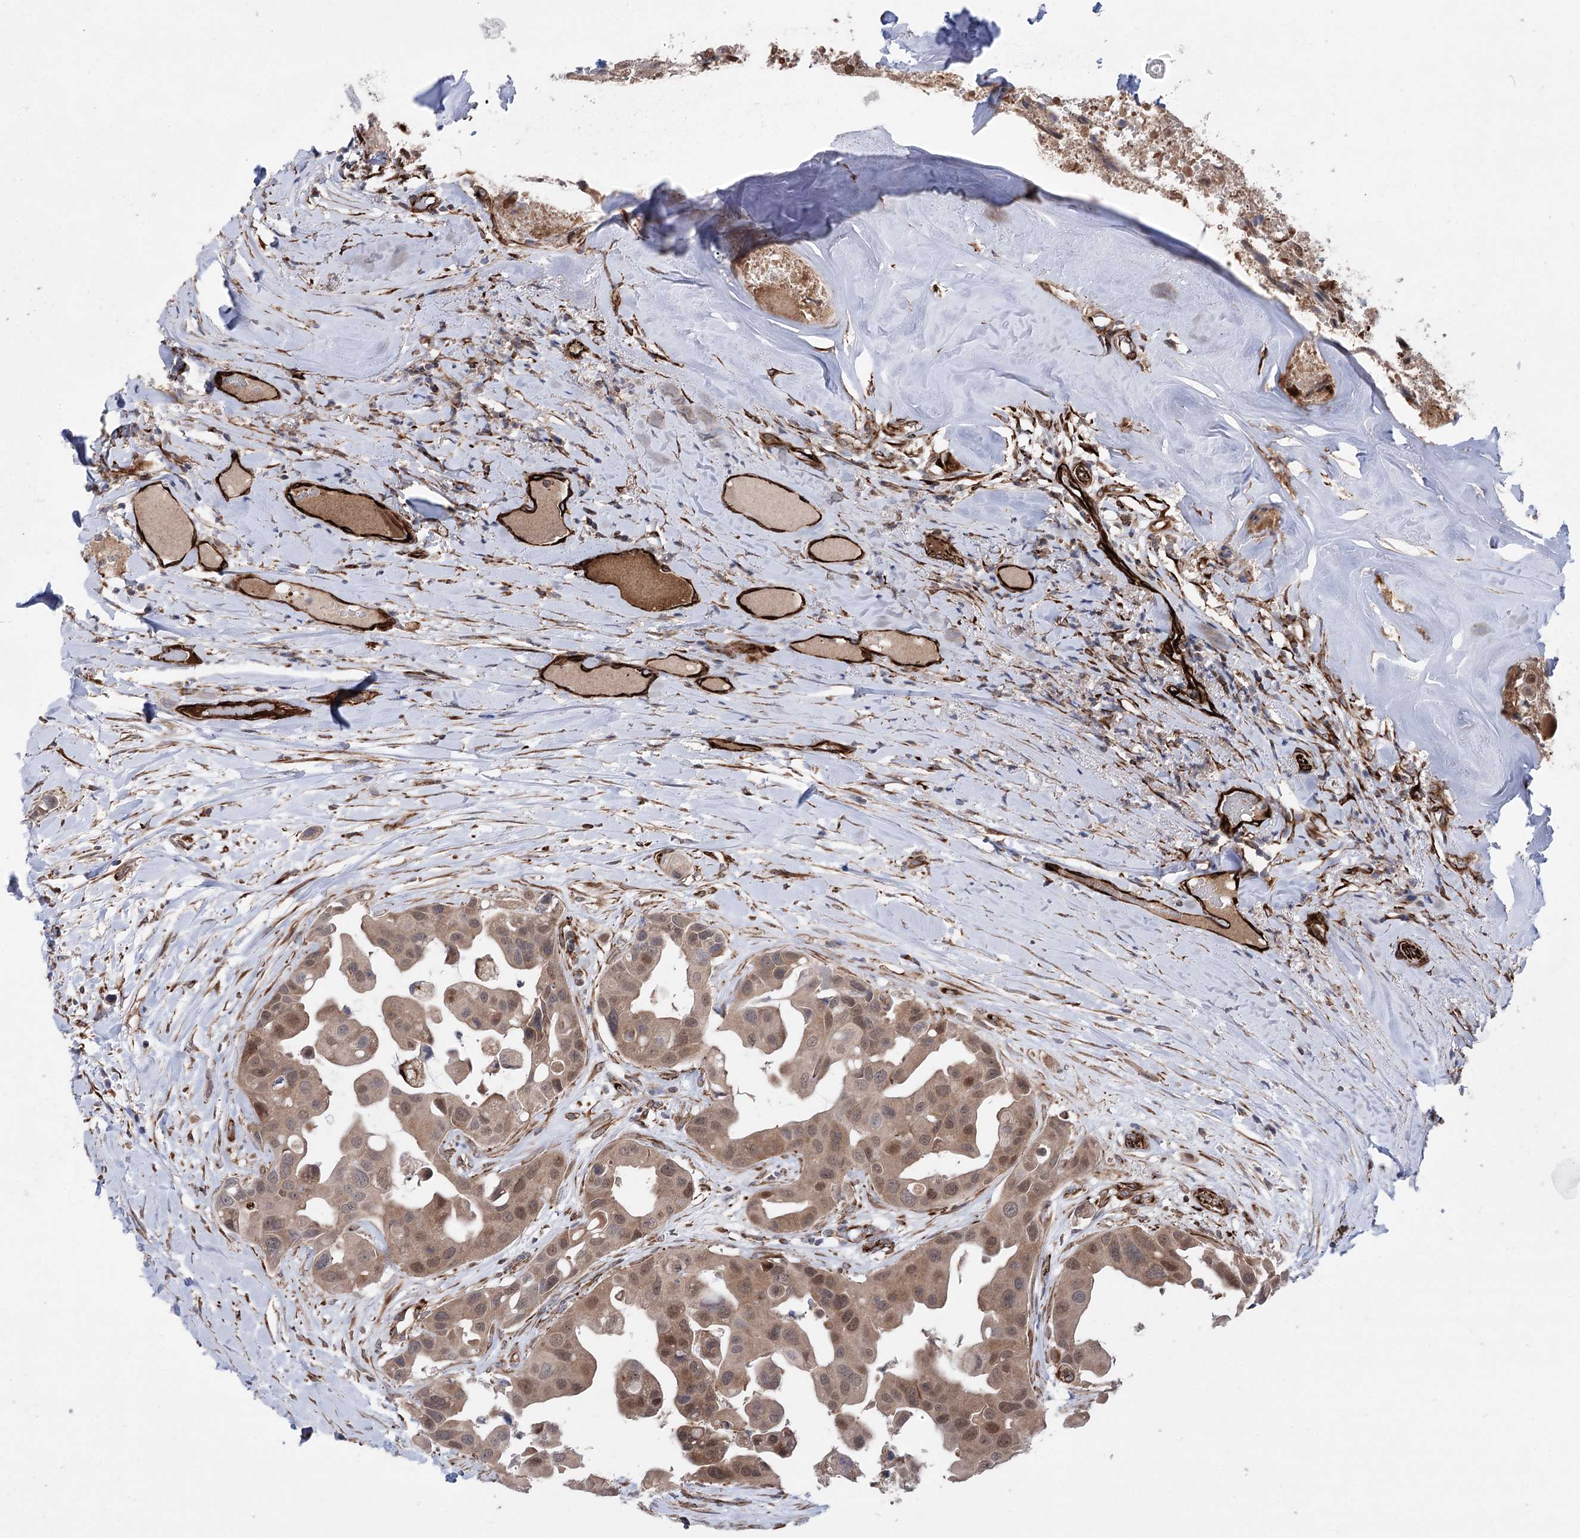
{"staining": {"intensity": "moderate", "quantity": ">75%", "location": "cytoplasmic/membranous,nuclear"}, "tissue": "head and neck cancer", "cell_type": "Tumor cells", "image_type": "cancer", "snomed": [{"axis": "morphology", "description": "Adenocarcinoma, NOS"}, {"axis": "morphology", "description": "Adenocarcinoma, metastatic, NOS"}, {"axis": "topography", "description": "Head-Neck"}], "caption": "Human metastatic adenocarcinoma (head and neck) stained with a protein marker displays moderate staining in tumor cells.", "gene": "MIB1", "patient": {"sex": "male", "age": 75}}